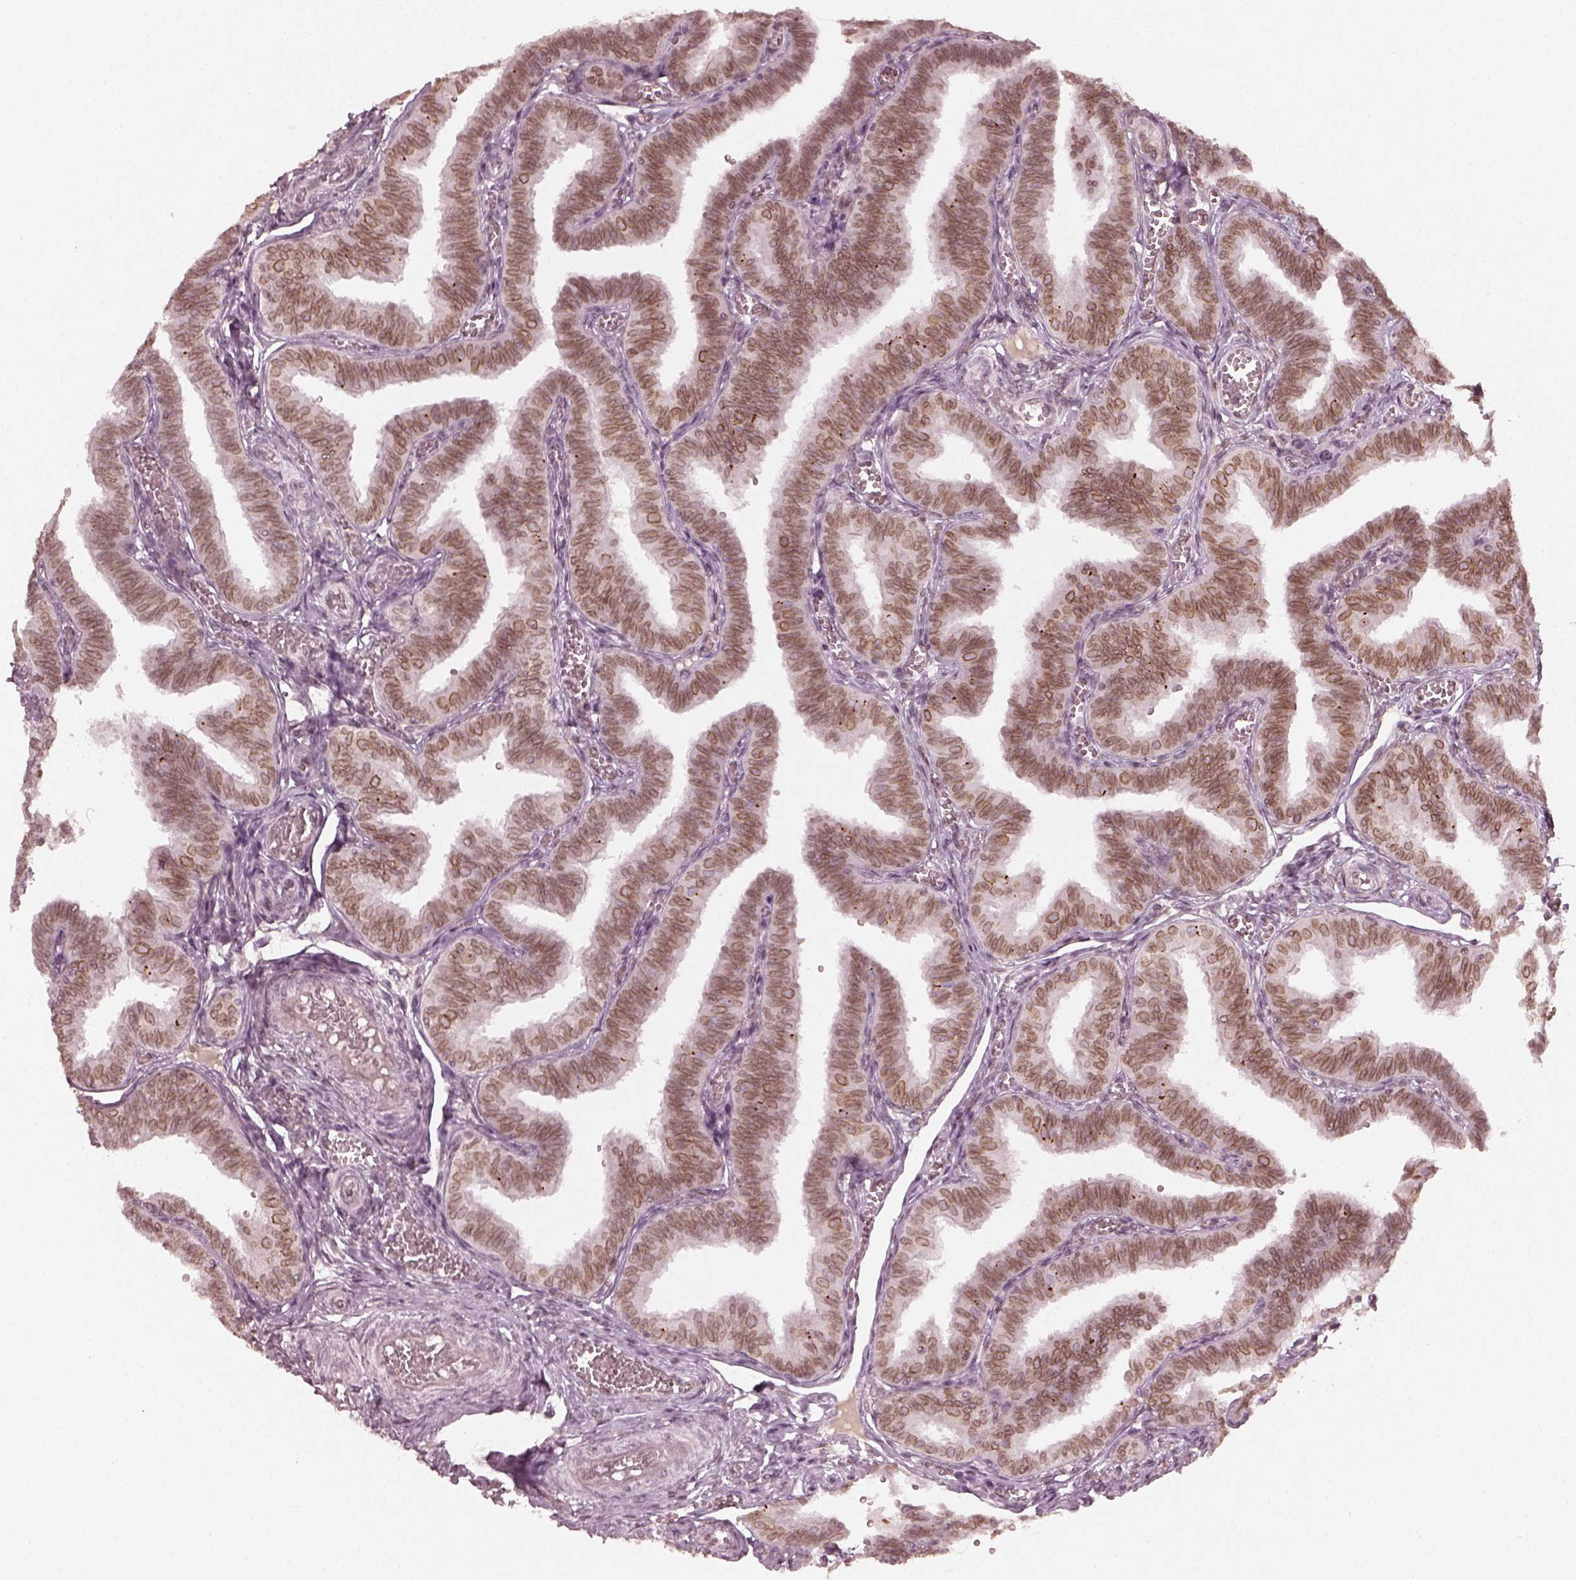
{"staining": {"intensity": "moderate", "quantity": ">75%", "location": "cytoplasmic/membranous,nuclear"}, "tissue": "fallopian tube", "cell_type": "Glandular cells", "image_type": "normal", "snomed": [{"axis": "morphology", "description": "Normal tissue, NOS"}, {"axis": "topography", "description": "Fallopian tube"}], "caption": "The micrograph shows a brown stain indicating the presence of a protein in the cytoplasmic/membranous,nuclear of glandular cells in fallopian tube.", "gene": "DCAF12", "patient": {"sex": "female", "age": 25}}